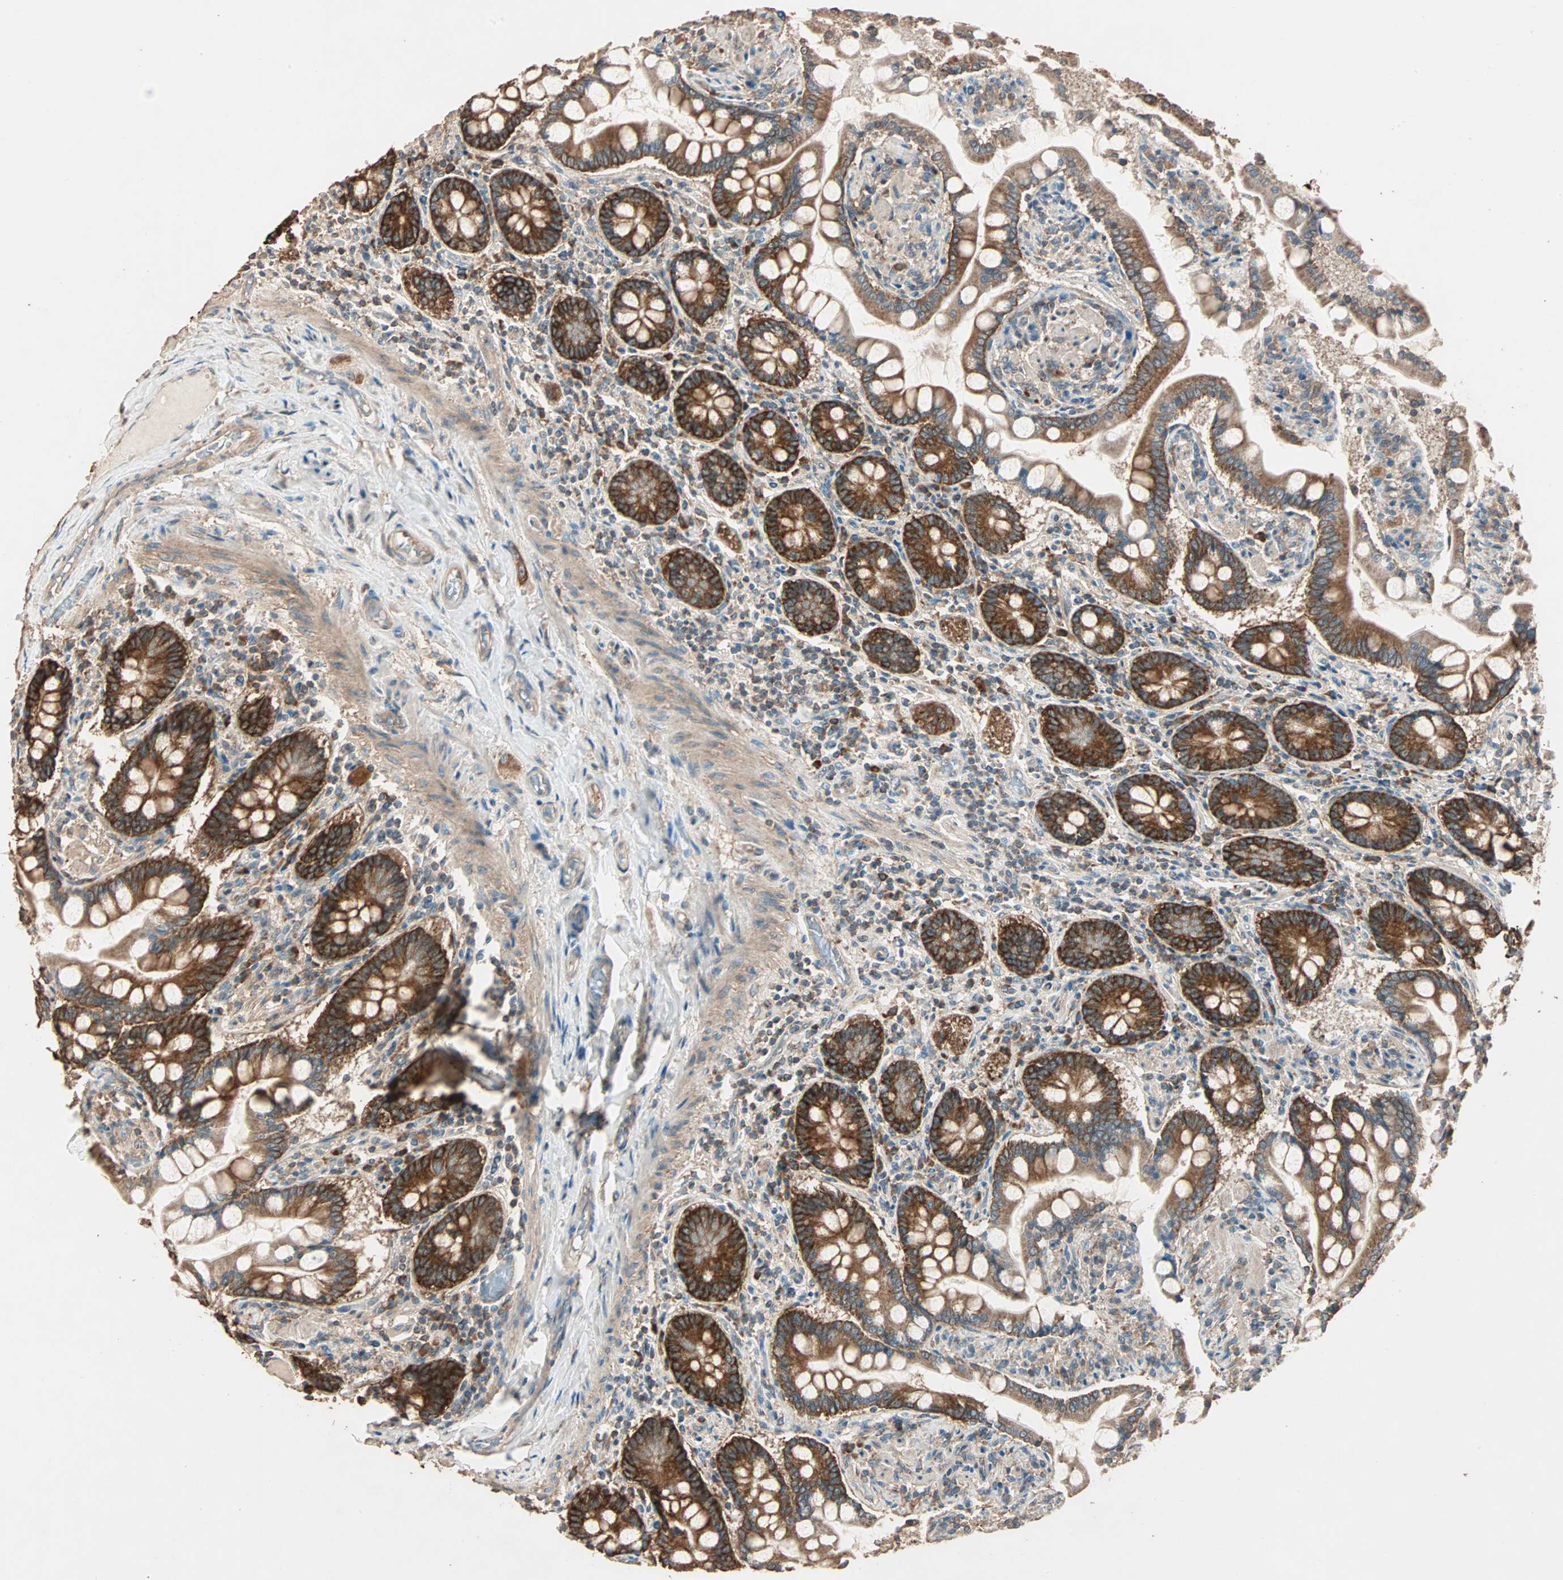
{"staining": {"intensity": "strong", "quantity": ">75%", "location": "cytoplasmic/membranous"}, "tissue": "small intestine", "cell_type": "Glandular cells", "image_type": "normal", "snomed": [{"axis": "morphology", "description": "Normal tissue, NOS"}, {"axis": "topography", "description": "Small intestine"}], "caption": "Normal small intestine displays strong cytoplasmic/membranous staining in approximately >75% of glandular cells, visualized by immunohistochemistry. Nuclei are stained in blue.", "gene": "EIF4G2", "patient": {"sex": "male", "age": 41}}